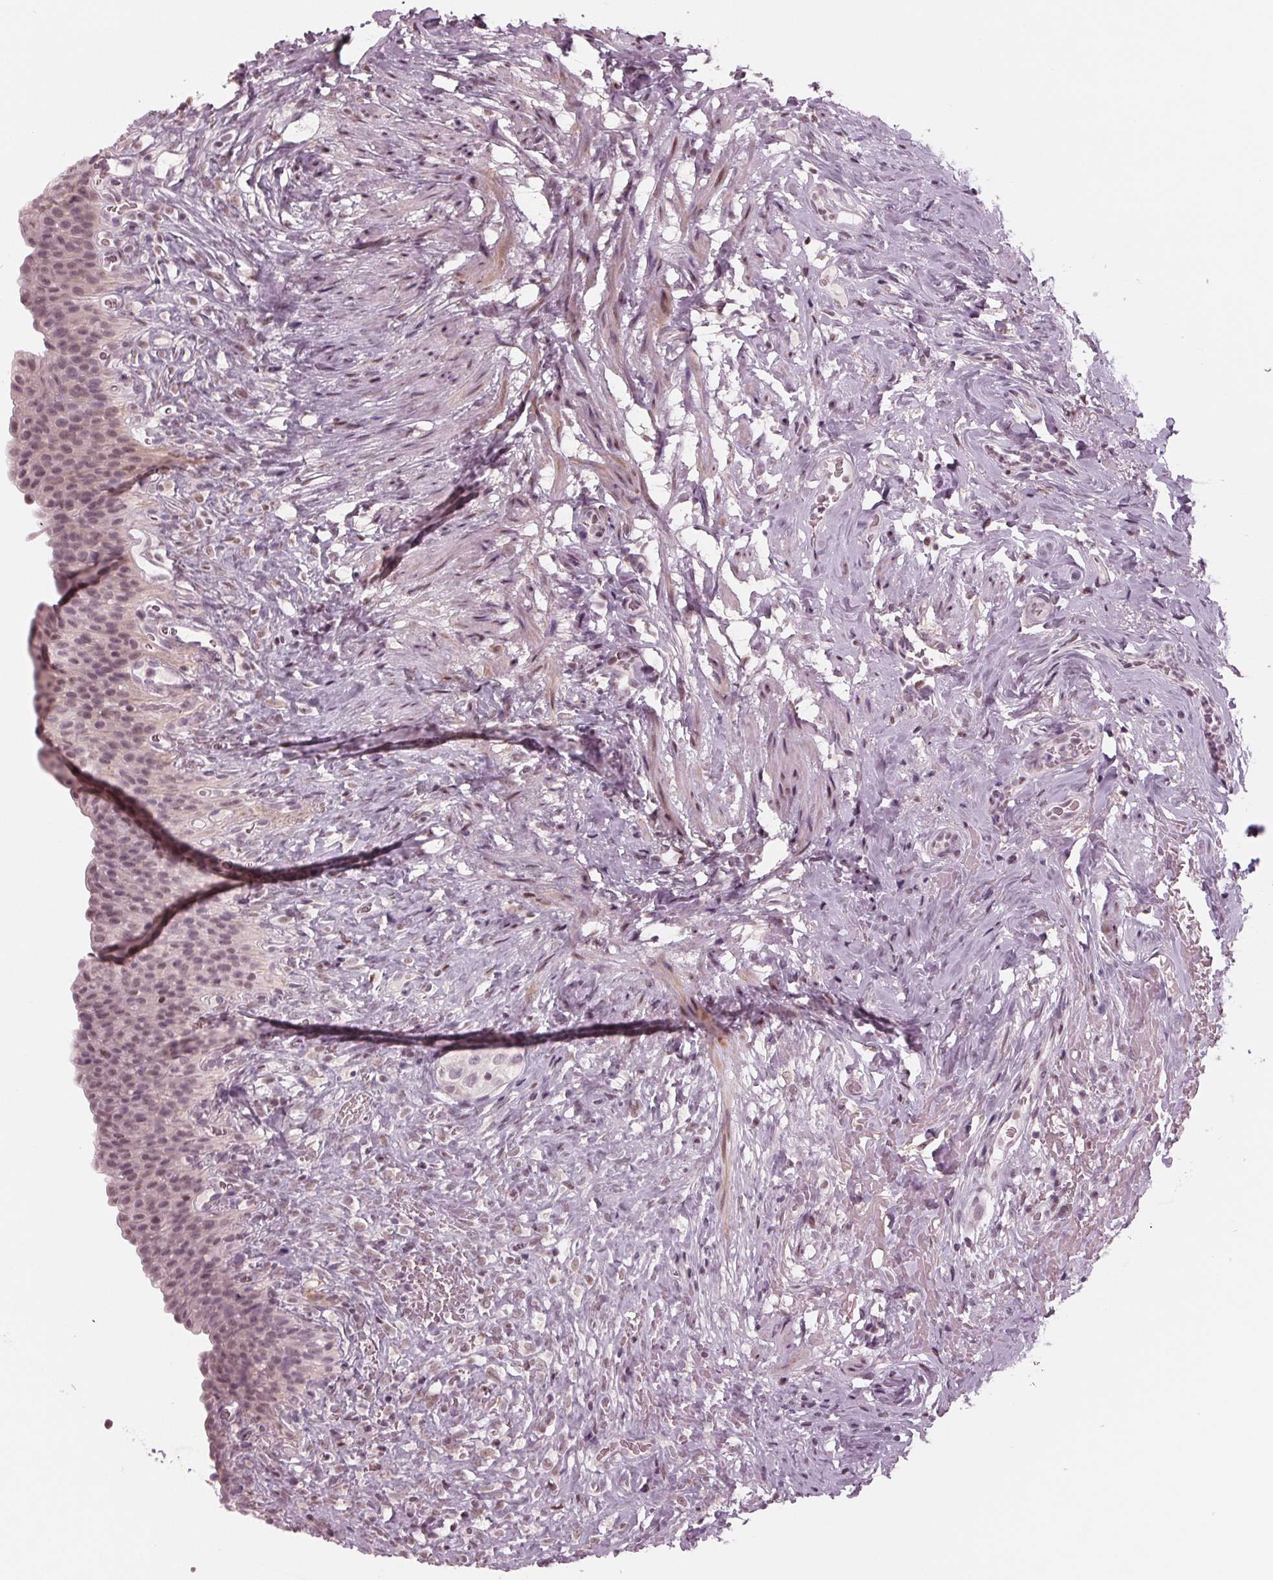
{"staining": {"intensity": "moderate", "quantity": "25%-75%", "location": "cytoplasmic/membranous"}, "tissue": "urinary bladder", "cell_type": "Urothelial cells", "image_type": "normal", "snomed": [{"axis": "morphology", "description": "Normal tissue, NOS"}, {"axis": "topography", "description": "Urinary bladder"}, {"axis": "topography", "description": "Prostate"}], "caption": "Urinary bladder stained with IHC displays moderate cytoplasmic/membranous staining in approximately 25%-75% of urothelial cells.", "gene": "DNMT3L", "patient": {"sex": "male", "age": 76}}